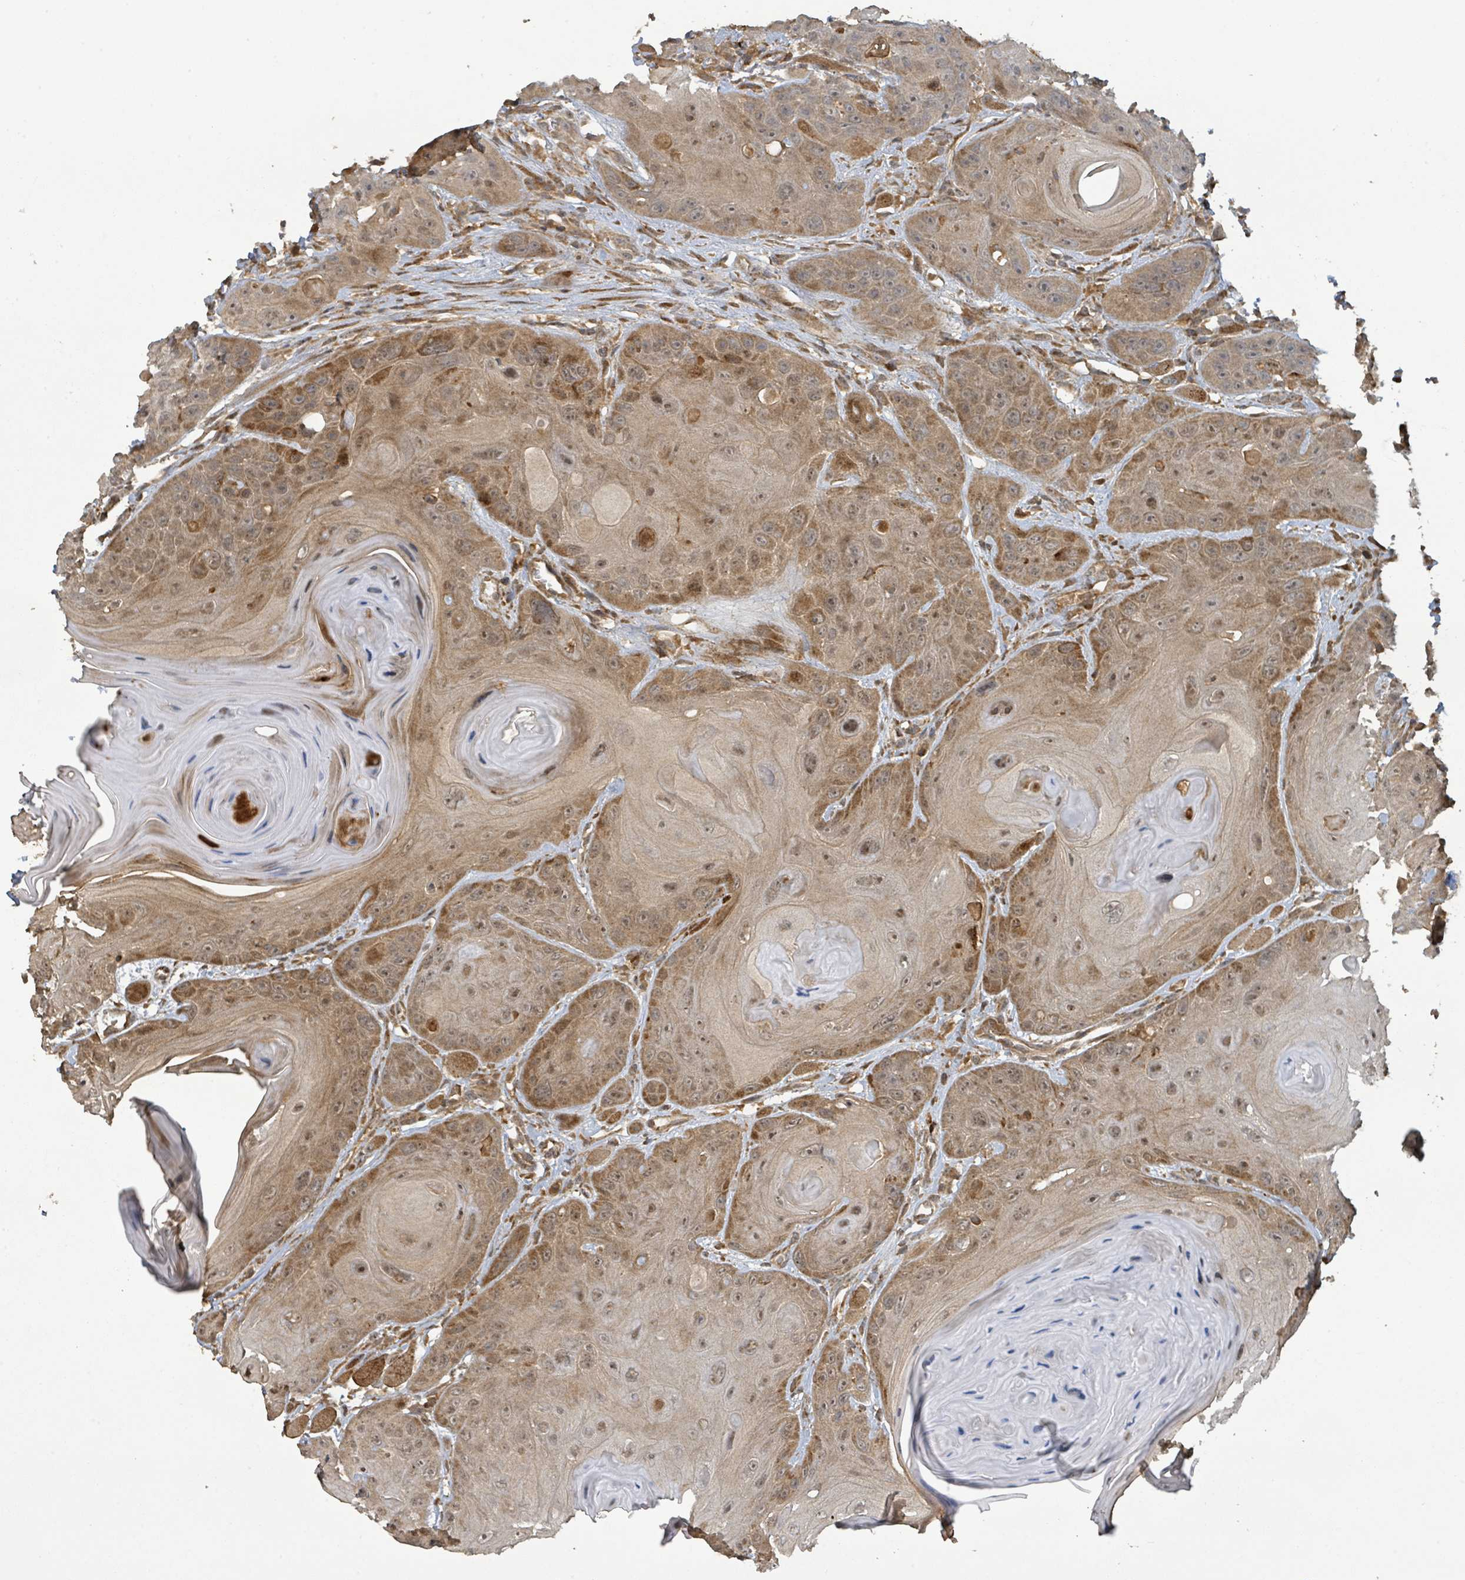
{"staining": {"intensity": "moderate", "quantity": ">75%", "location": "cytoplasmic/membranous"}, "tissue": "head and neck cancer", "cell_type": "Tumor cells", "image_type": "cancer", "snomed": [{"axis": "morphology", "description": "Squamous cell carcinoma, NOS"}, {"axis": "topography", "description": "Head-Neck"}], "caption": "Immunohistochemical staining of human head and neck cancer (squamous cell carcinoma) demonstrates medium levels of moderate cytoplasmic/membranous protein positivity in about >75% of tumor cells.", "gene": "STARD4", "patient": {"sex": "female", "age": 59}}